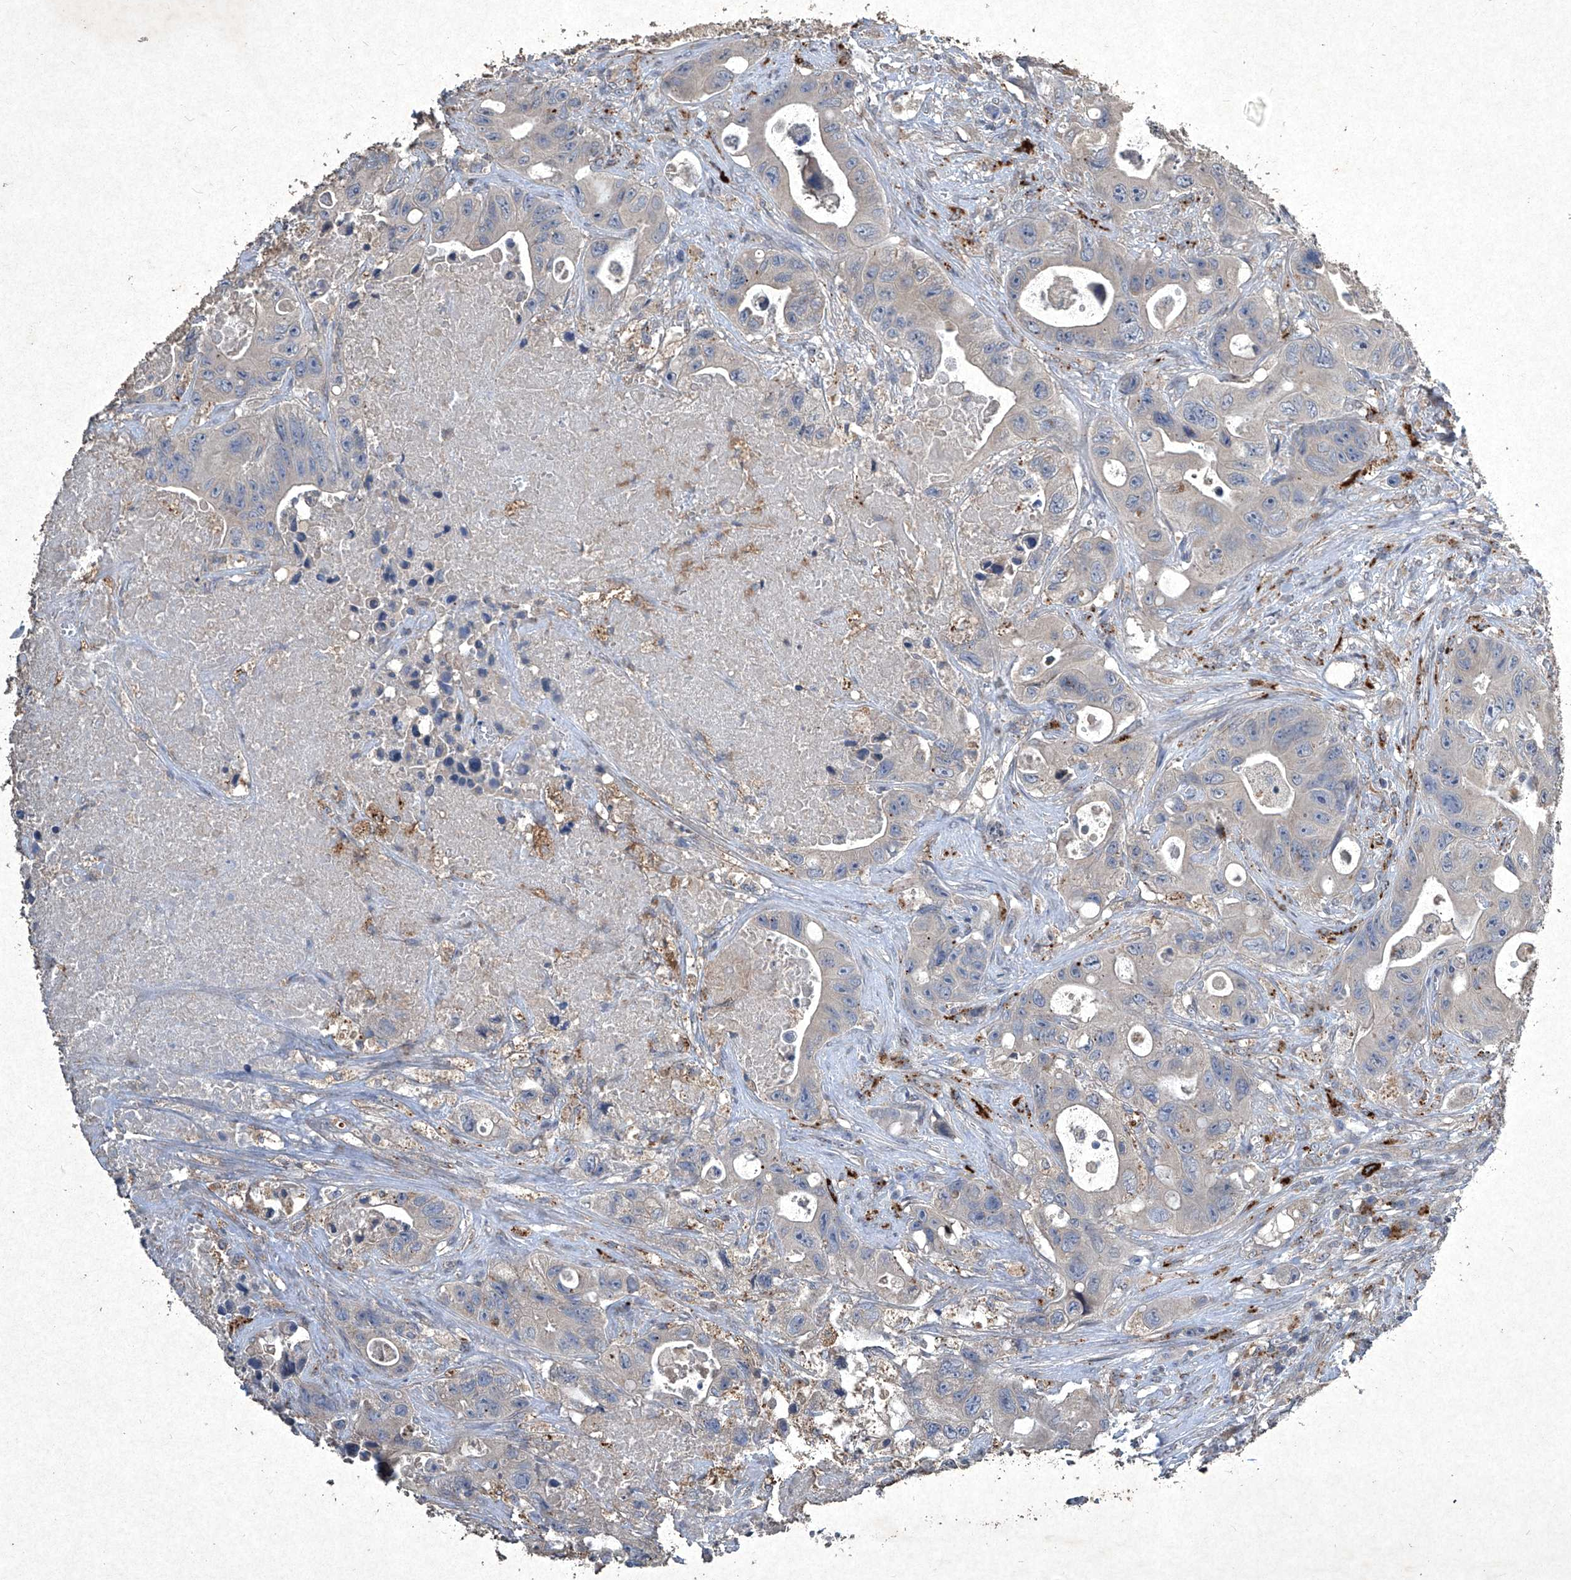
{"staining": {"intensity": "moderate", "quantity": "<25%", "location": "cytoplasmic/membranous"}, "tissue": "colorectal cancer", "cell_type": "Tumor cells", "image_type": "cancer", "snomed": [{"axis": "morphology", "description": "Adenocarcinoma, NOS"}, {"axis": "topography", "description": "Colon"}], "caption": "DAB (3,3'-diaminobenzidine) immunohistochemical staining of colorectal cancer shows moderate cytoplasmic/membranous protein staining in about <25% of tumor cells.", "gene": "MED16", "patient": {"sex": "female", "age": 46}}